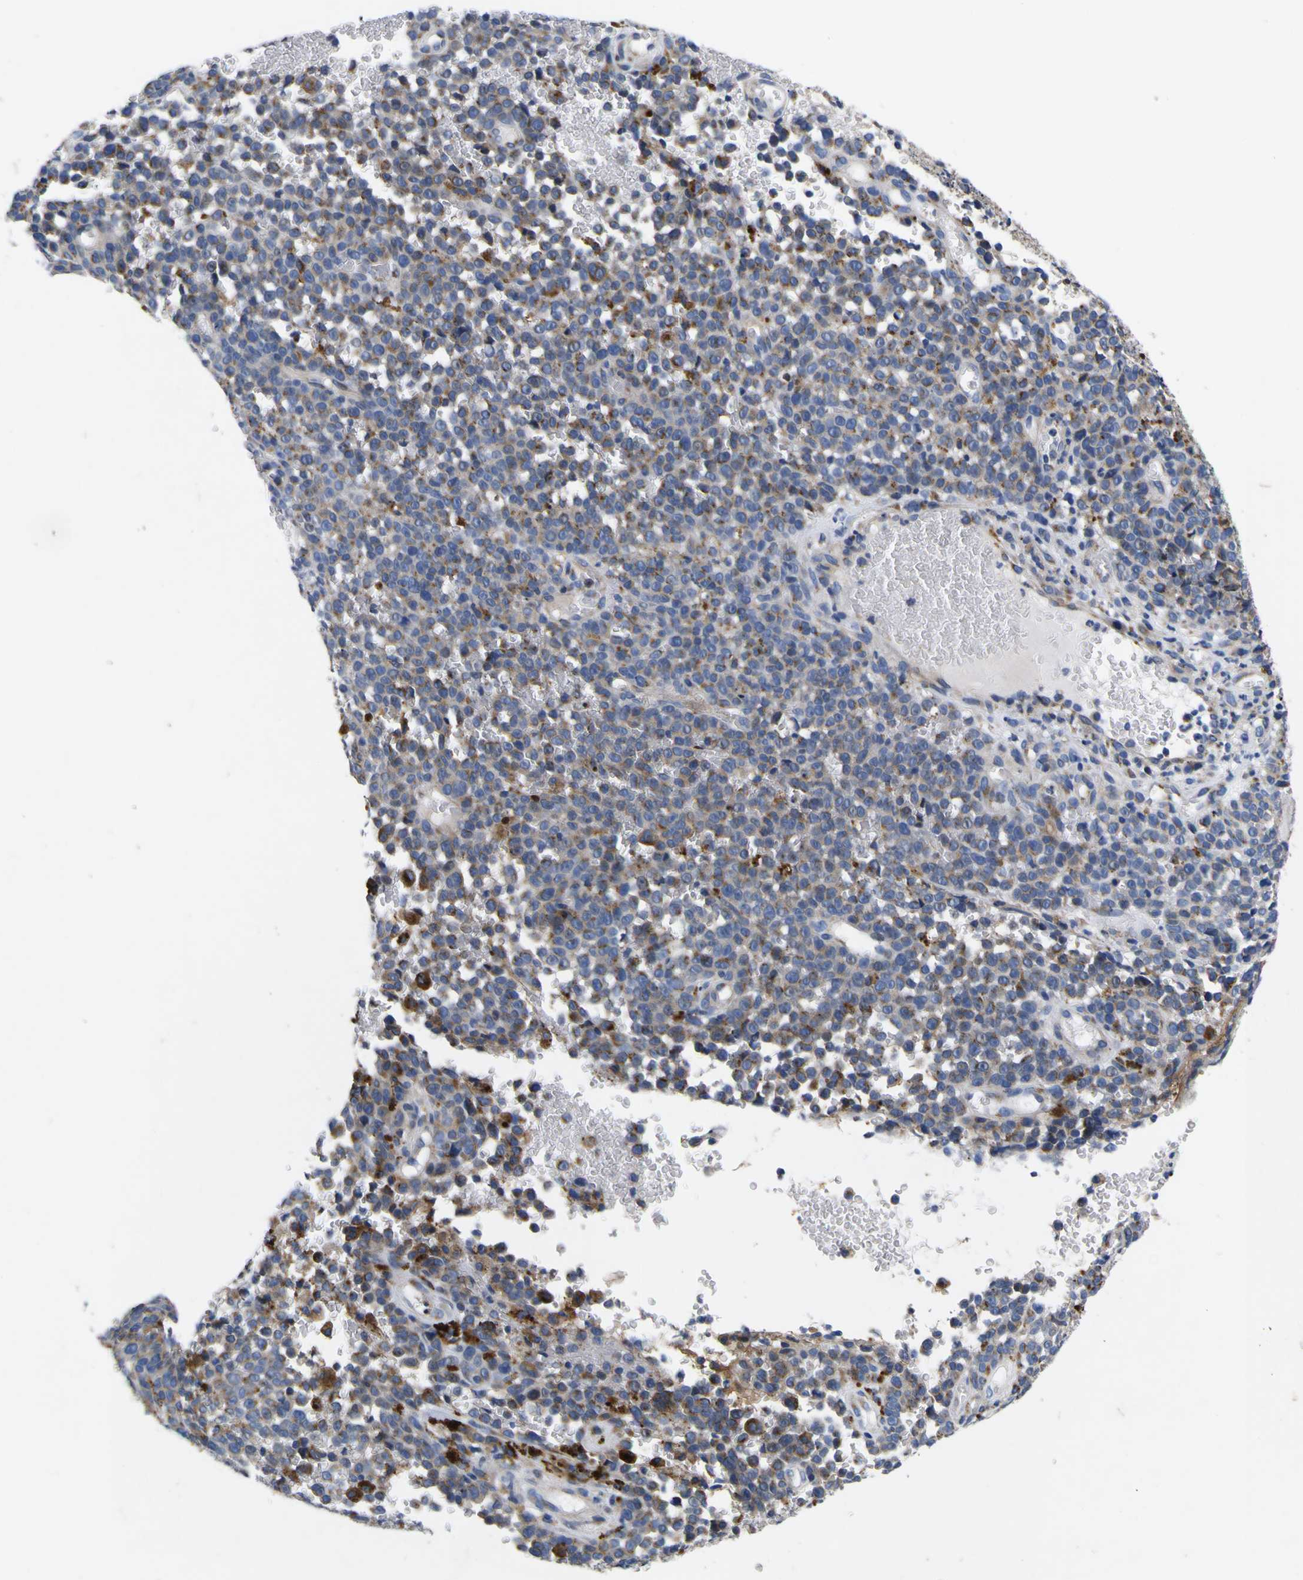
{"staining": {"intensity": "moderate", "quantity": "<25%", "location": "cytoplasmic/membranous"}, "tissue": "melanoma", "cell_type": "Tumor cells", "image_type": "cancer", "snomed": [{"axis": "morphology", "description": "Malignant melanoma, NOS"}, {"axis": "topography", "description": "Skin"}], "caption": "The histopathology image displays staining of melanoma, revealing moderate cytoplasmic/membranous protein staining (brown color) within tumor cells. The staining is performed using DAB (3,3'-diaminobenzidine) brown chromogen to label protein expression. The nuclei are counter-stained blue using hematoxylin.", "gene": "COA1", "patient": {"sex": "female", "age": 82}}